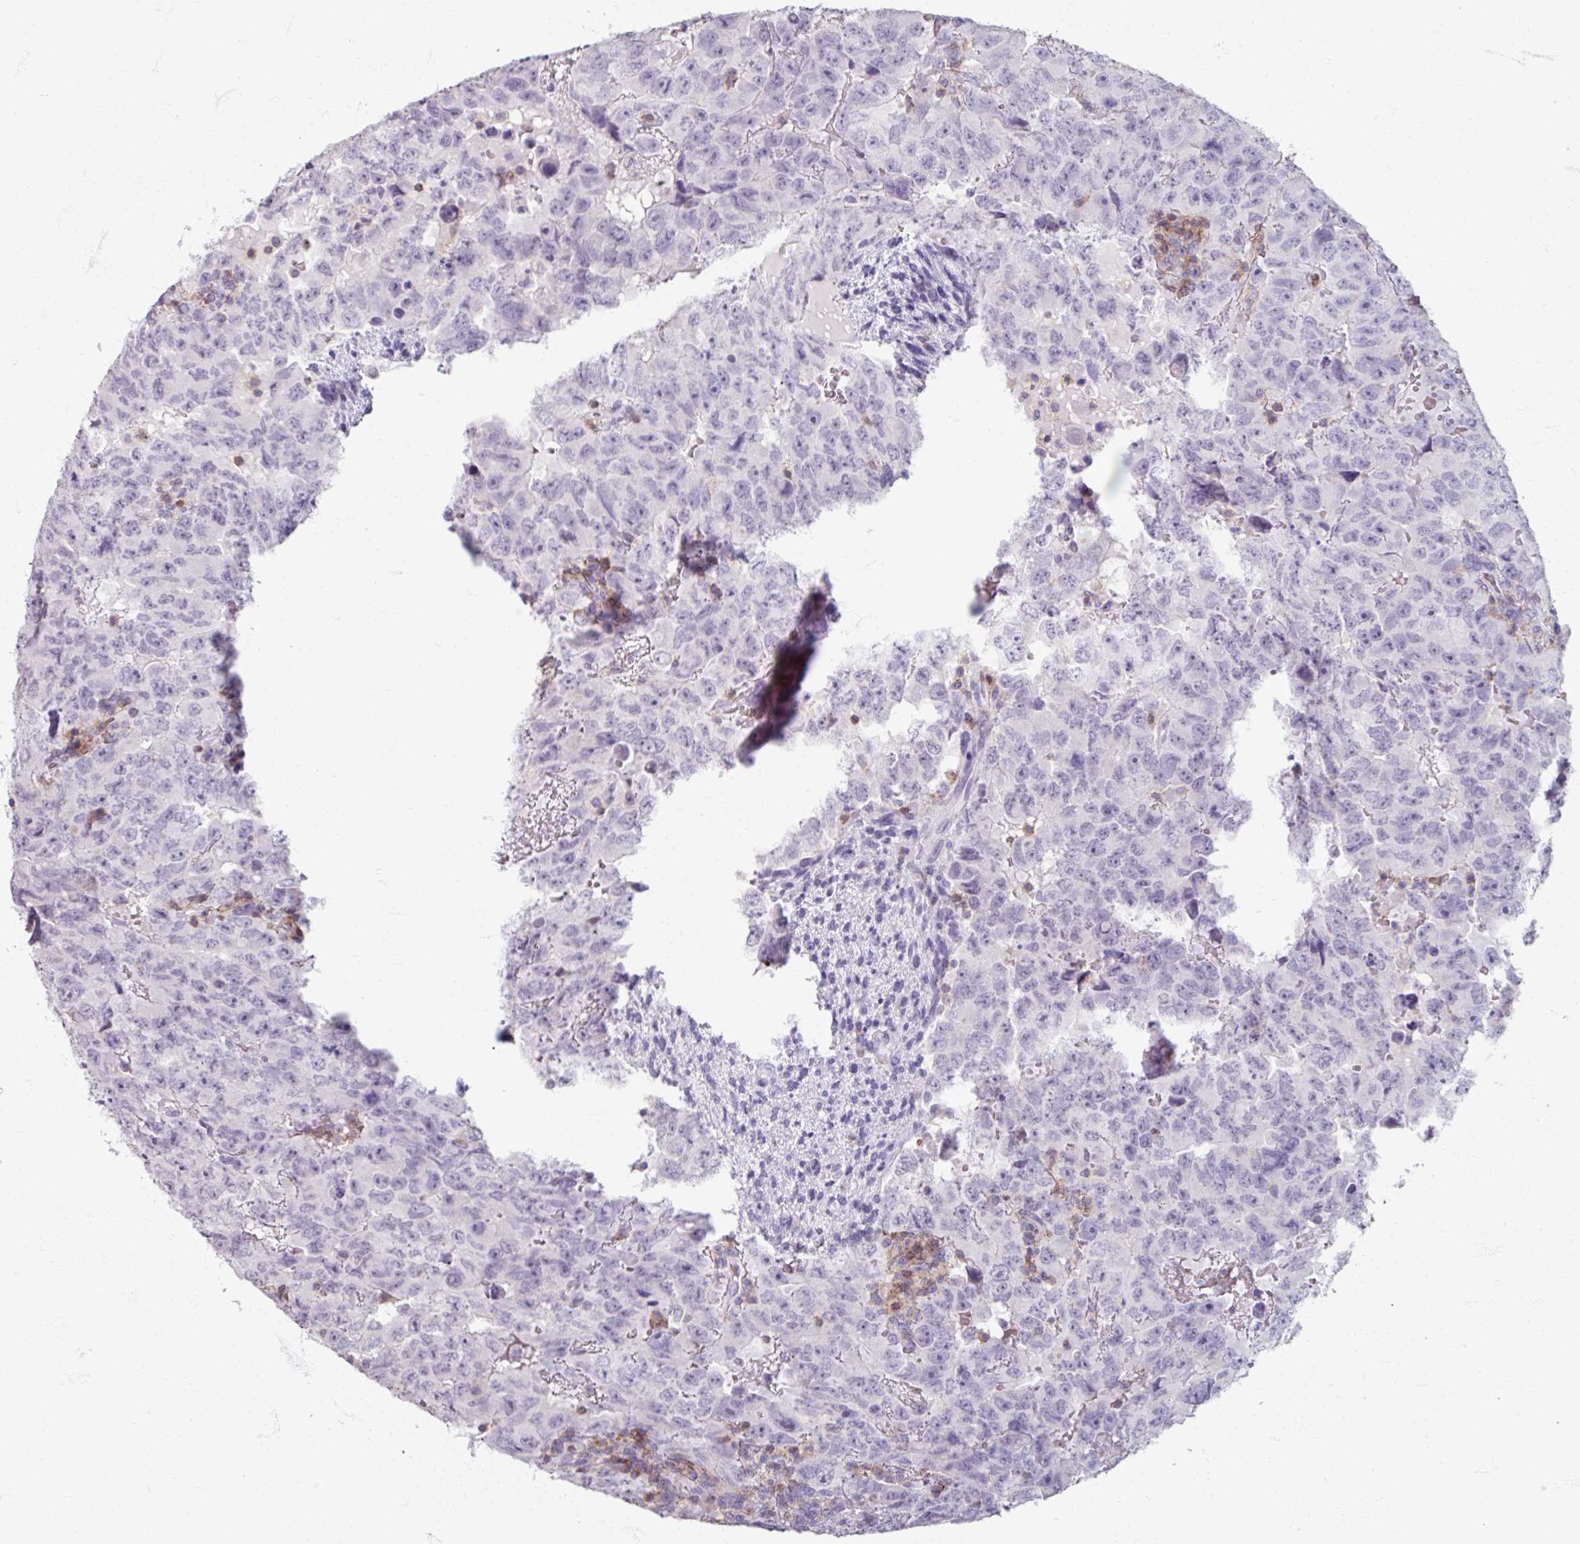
{"staining": {"intensity": "negative", "quantity": "none", "location": "none"}, "tissue": "testis cancer", "cell_type": "Tumor cells", "image_type": "cancer", "snomed": [{"axis": "morphology", "description": "Carcinoma, Embryonal, NOS"}, {"axis": "topography", "description": "Testis"}], "caption": "This is a histopathology image of immunohistochemistry staining of testis cancer, which shows no positivity in tumor cells.", "gene": "PTPRC", "patient": {"sex": "male", "age": 24}}